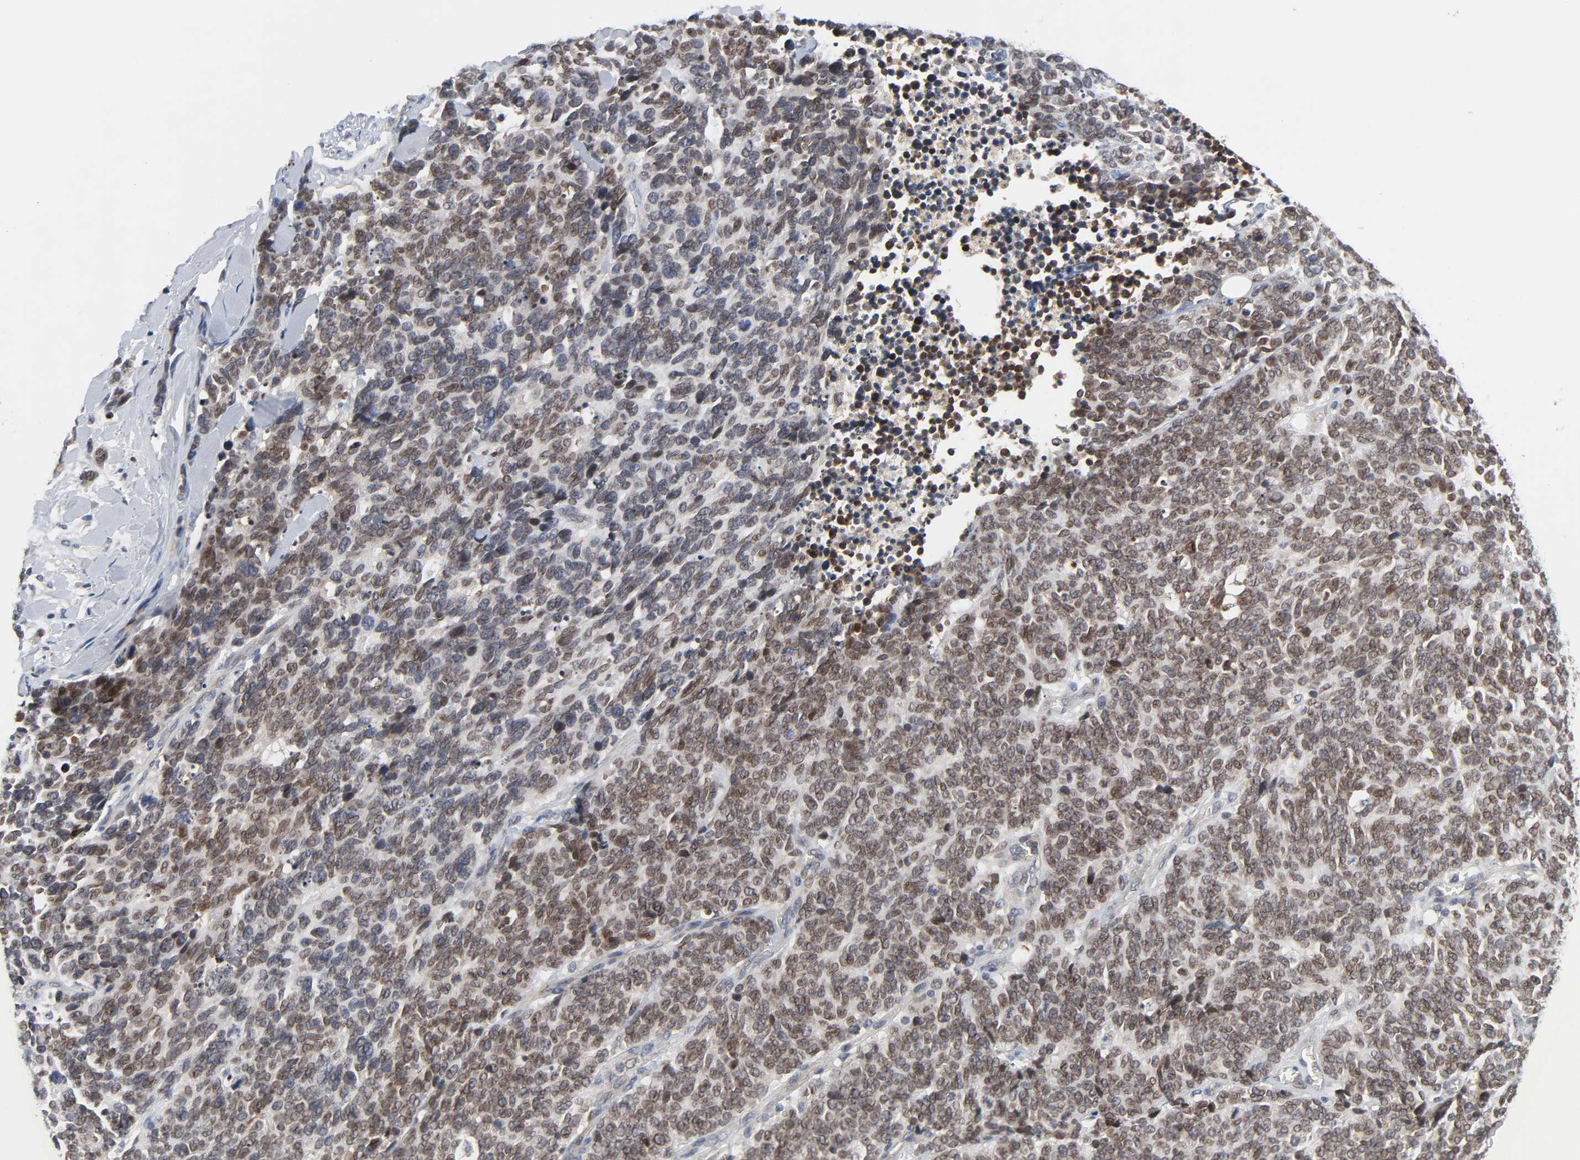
{"staining": {"intensity": "moderate", "quantity": ">75%", "location": "cytoplasmic/membranous"}, "tissue": "lung cancer", "cell_type": "Tumor cells", "image_type": "cancer", "snomed": [{"axis": "morphology", "description": "Neoplasm, malignant, NOS"}, {"axis": "topography", "description": "Lung"}], "caption": "Tumor cells exhibit medium levels of moderate cytoplasmic/membranous expression in approximately >75% of cells in lung malignant neoplasm.", "gene": "CCDC175", "patient": {"sex": "female", "age": 58}}